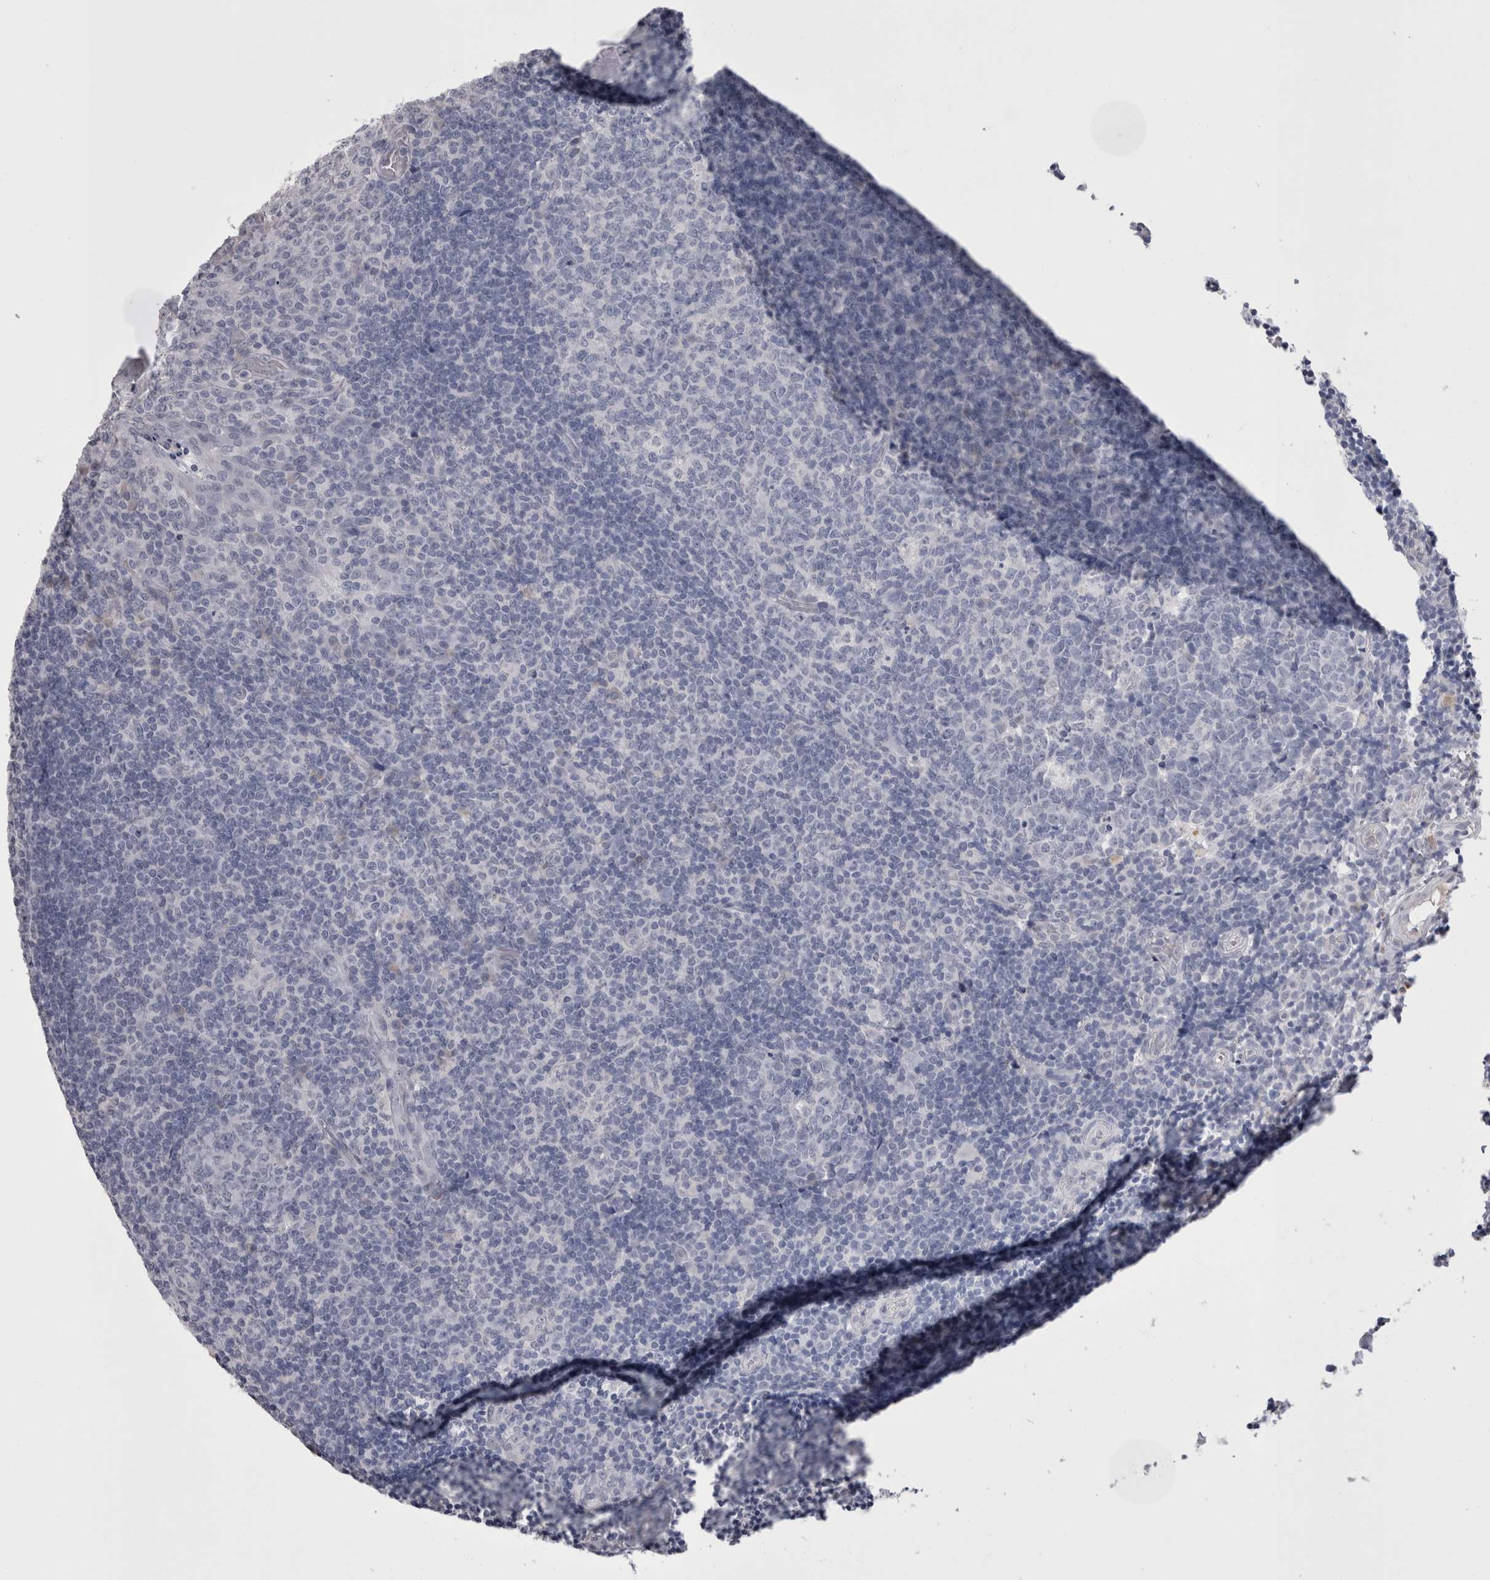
{"staining": {"intensity": "negative", "quantity": "none", "location": "none"}, "tissue": "tonsil", "cell_type": "Germinal center cells", "image_type": "normal", "snomed": [{"axis": "morphology", "description": "Normal tissue, NOS"}, {"axis": "topography", "description": "Tonsil"}], "caption": "This is an IHC micrograph of unremarkable human tonsil. There is no expression in germinal center cells.", "gene": "CDHR5", "patient": {"sex": "female", "age": 19}}